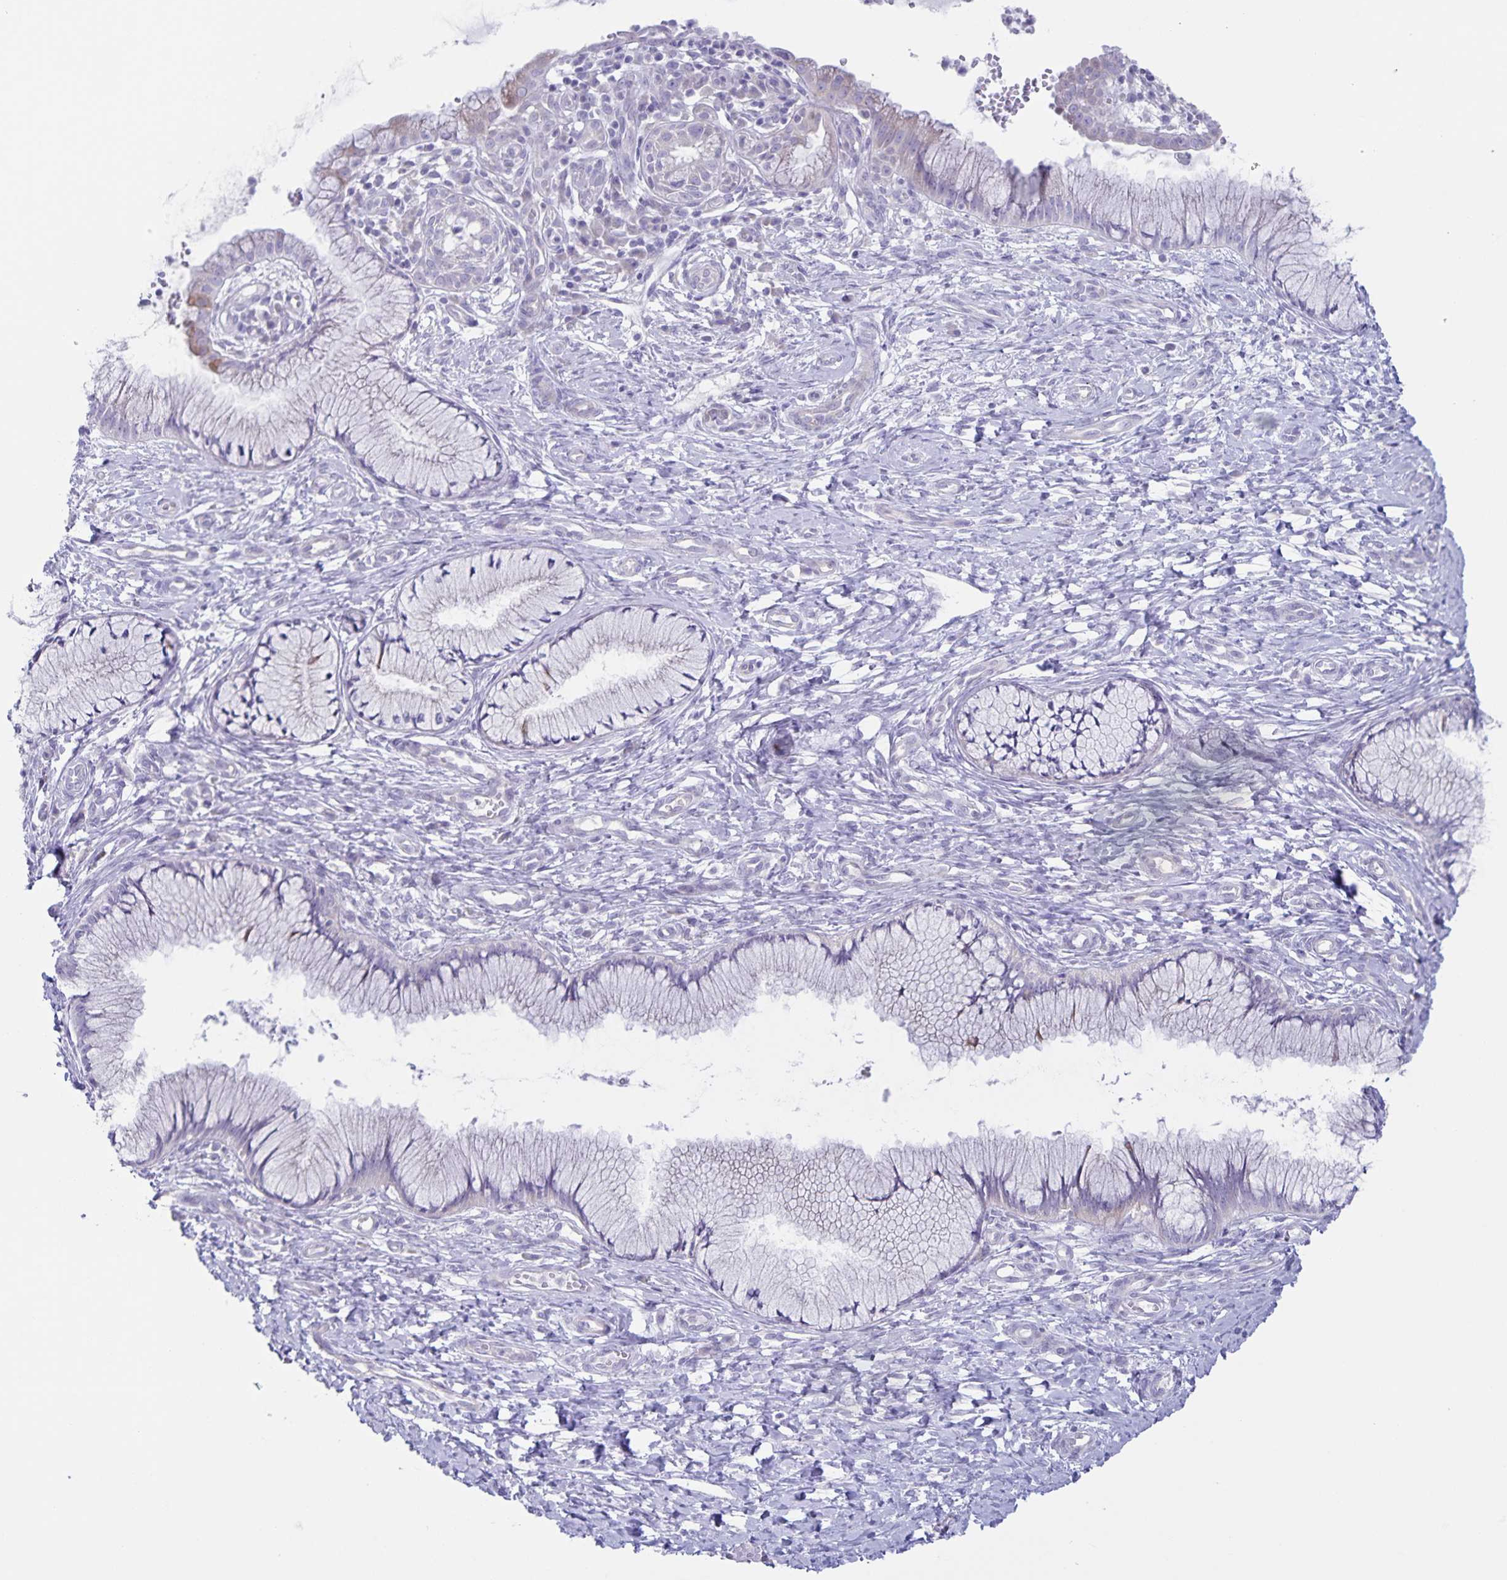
{"staining": {"intensity": "moderate", "quantity": "<25%", "location": "cytoplasmic/membranous"}, "tissue": "cervix", "cell_type": "Glandular cells", "image_type": "normal", "snomed": [{"axis": "morphology", "description": "Normal tissue, NOS"}, {"axis": "topography", "description": "Cervix"}], "caption": "Glandular cells show low levels of moderate cytoplasmic/membranous positivity in about <25% of cells in unremarkable cervix.", "gene": "AQP4", "patient": {"sex": "female", "age": 37}}